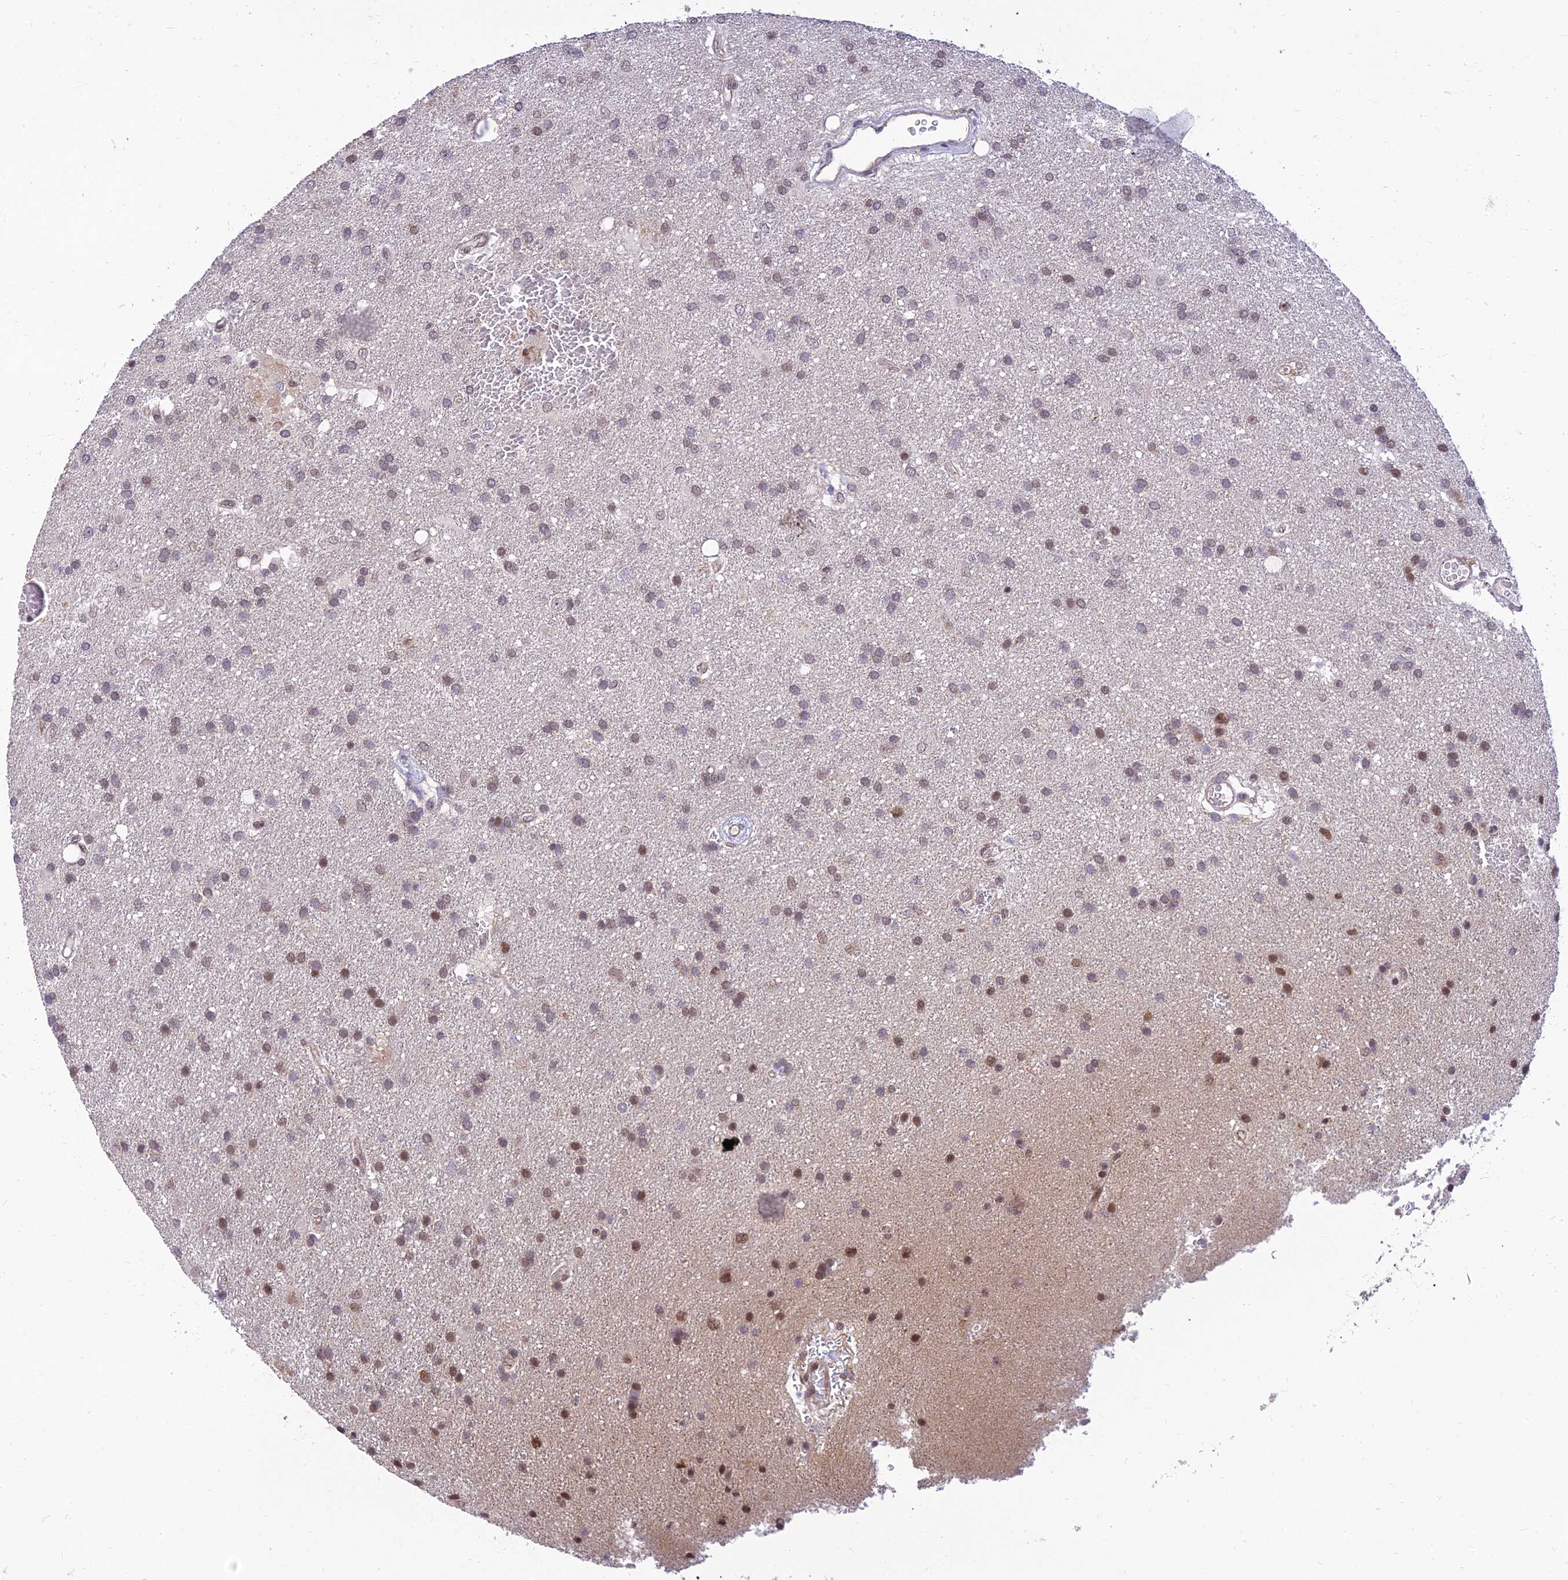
{"staining": {"intensity": "moderate", "quantity": "<25%", "location": "nuclear"}, "tissue": "glioma", "cell_type": "Tumor cells", "image_type": "cancer", "snomed": [{"axis": "morphology", "description": "Glioma, malignant, Low grade"}, {"axis": "topography", "description": "Brain"}], "caption": "There is low levels of moderate nuclear expression in tumor cells of glioma, as demonstrated by immunohistochemical staining (brown color).", "gene": "MICOS13", "patient": {"sex": "male", "age": 66}}